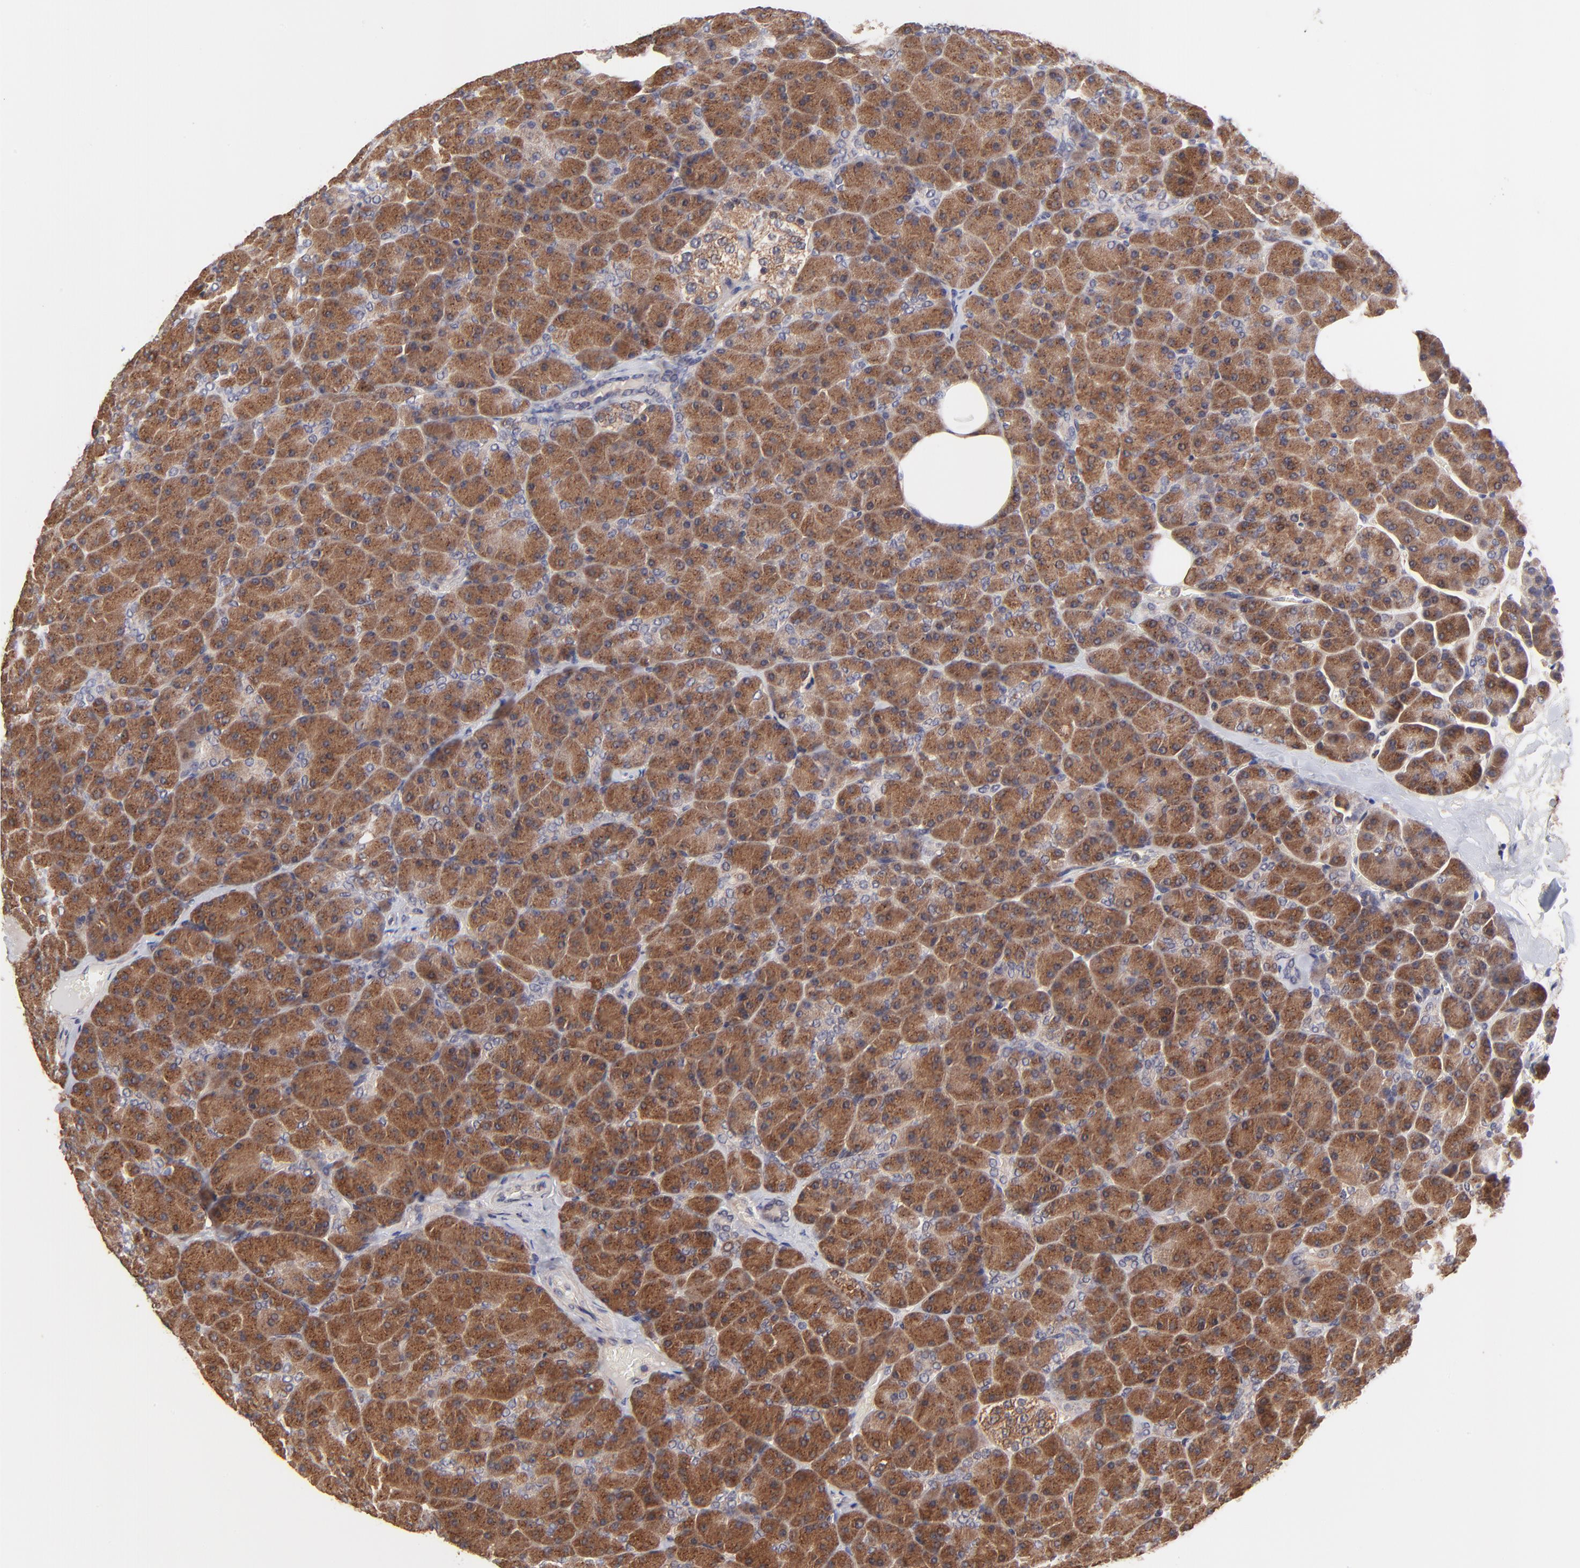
{"staining": {"intensity": "strong", "quantity": ">75%", "location": "cytoplasmic/membranous"}, "tissue": "pancreas", "cell_type": "Exocrine glandular cells", "image_type": "normal", "snomed": [{"axis": "morphology", "description": "Normal tissue, NOS"}, {"axis": "topography", "description": "Pancreas"}], "caption": "Immunohistochemical staining of unremarkable human pancreas exhibits >75% levels of strong cytoplasmic/membranous protein positivity in approximately >75% of exocrine glandular cells.", "gene": "BAIAP2L2", "patient": {"sex": "female", "age": 35}}